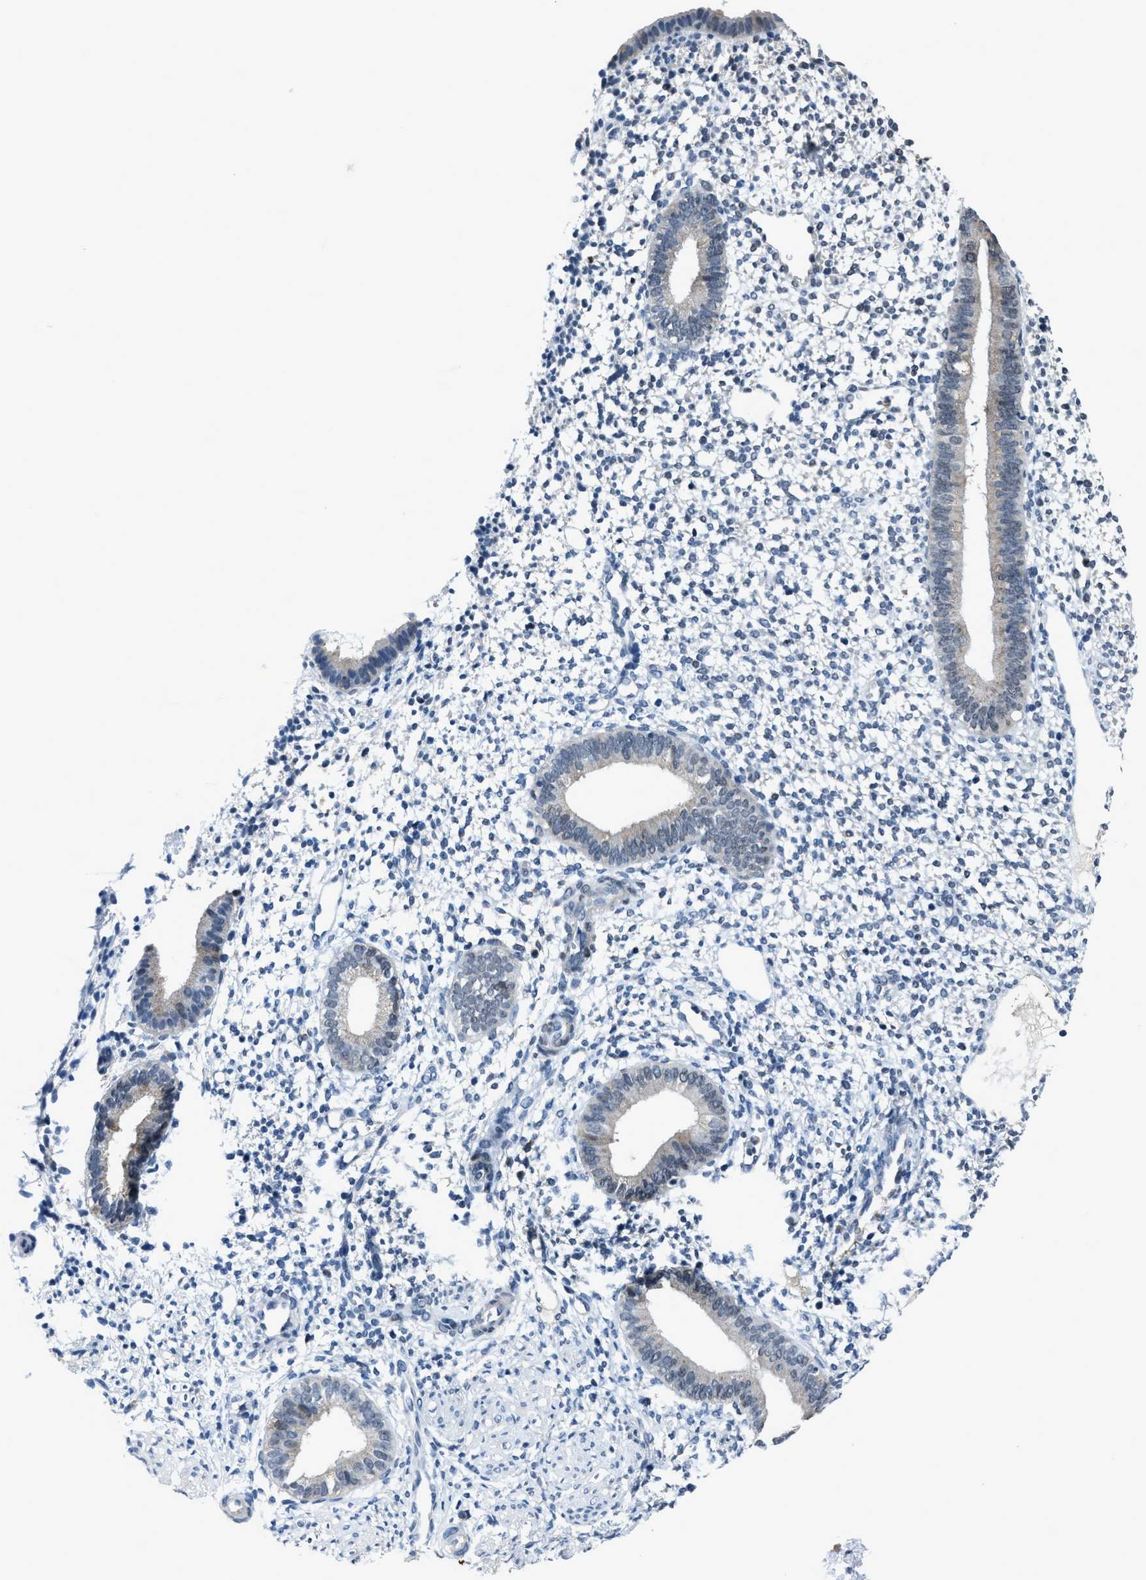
{"staining": {"intensity": "negative", "quantity": "none", "location": "none"}, "tissue": "endometrium", "cell_type": "Cells in endometrial stroma", "image_type": "normal", "snomed": [{"axis": "morphology", "description": "Normal tissue, NOS"}, {"axis": "topography", "description": "Endometrium"}], "caption": "Immunohistochemical staining of benign endometrium demonstrates no significant expression in cells in endometrial stroma.", "gene": "DUSP19", "patient": {"sex": "female", "age": 46}}